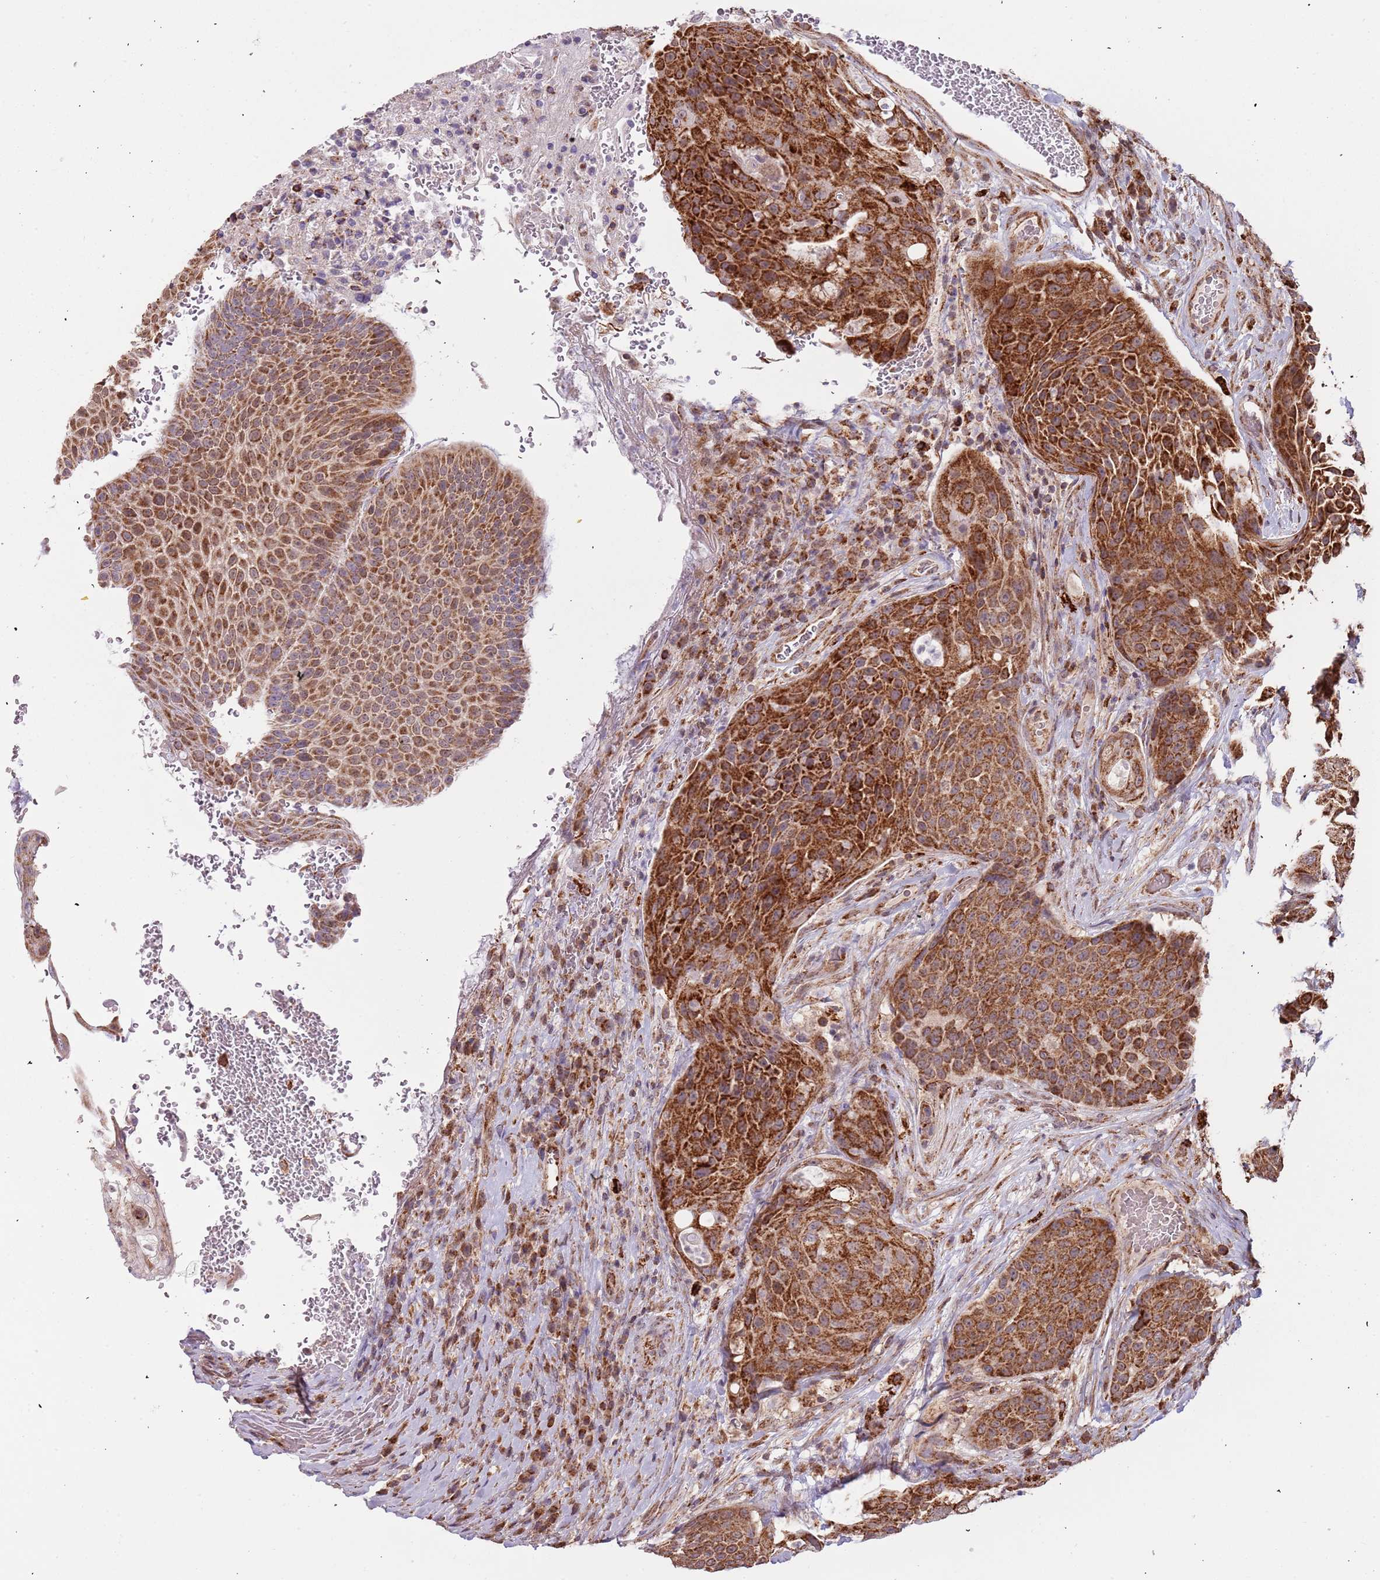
{"staining": {"intensity": "strong", "quantity": ">75%", "location": "cytoplasmic/membranous"}, "tissue": "urothelial cancer", "cell_type": "Tumor cells", "image_type": "cancer", "snomed": [{"axis": "morphology", "description": "Urothelial carcinoma, High grade"}, {"axis": "topography", "description": "Urinary bladder"}], "caption": "Protein positivity by immunohistochemistry exhibits strong cytoplasmic/membranous staining in approximately >75% of tumor cells in urothelial carcinoma (high-grade). (Stains: DAB (3,3'-diaminobenzidine) in brown, nuclei in blue, Microscopy: brightfield microscopy at high magnification).", "gene": "IL17RD", "patient": {"sex": "female", "age": 63}}